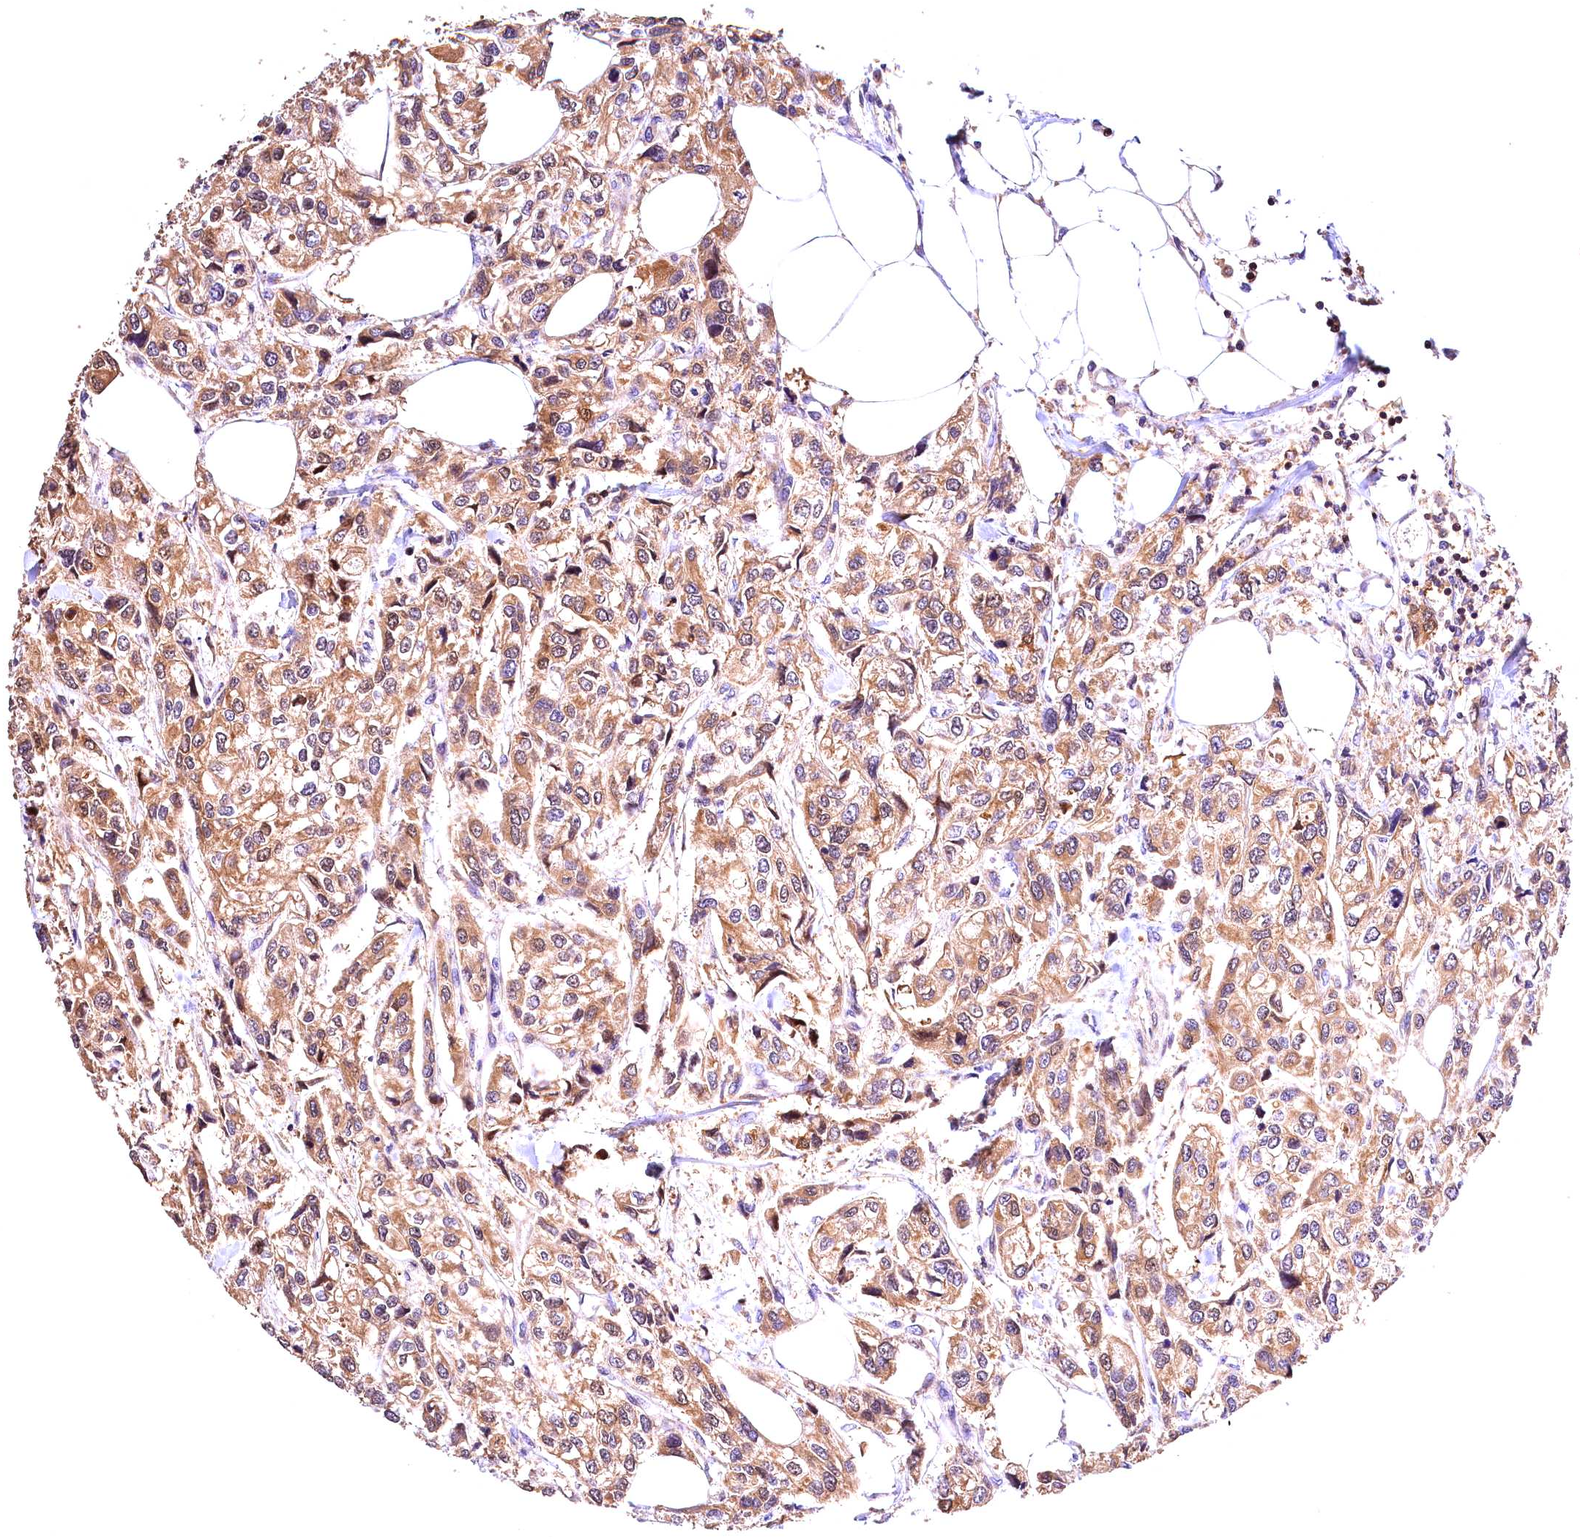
{"staining": {"intensity": "moderate", "quantity": ">75%", "location": "cytoplasmic/membranous"}, "tissue": "urothelial cancer", "cell_type": "Tumor cells", "image_type": "cancer", "snomed": [{"axis": "morphology", "description": "Urothelial carcinoma, High grade"}, {"axis": "topography", "description": "Urinary bladder"}], "caption": "High-grade urothelial carcinoma was stained to show a protein in brown. There is medium levels of moderate cytoplasmic/membranous staining in about >75% of tumor cells. The staining is performed using DAB (3,3'-diaminobenzidine) brown chromogen to label protein expression. The nuclei are counter-stained blue using hematoxylin.", "gene": "KPTN", "patient": {"sex": "male", "age": 67}}